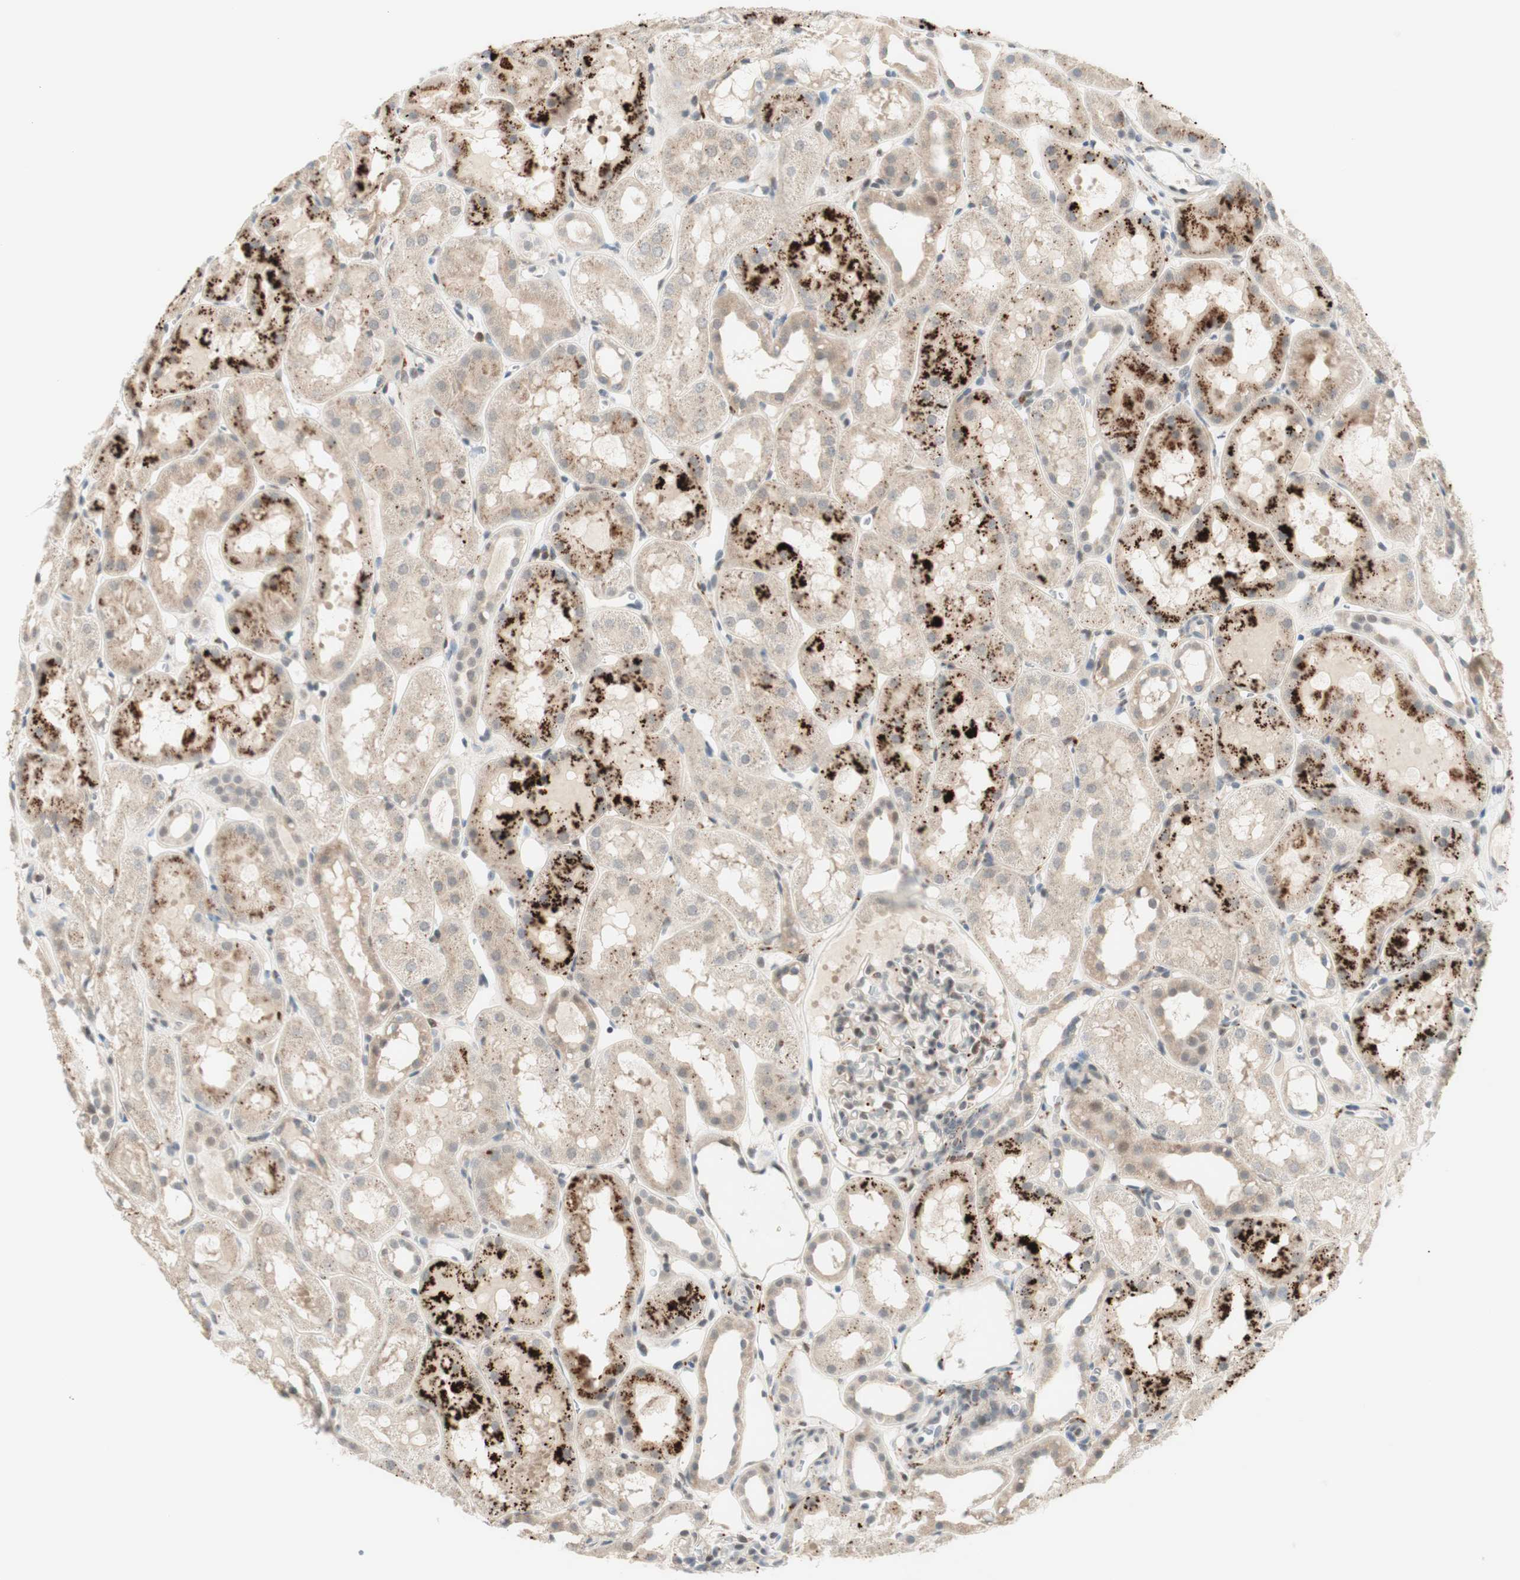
{"staining": {"intensity": "weak", "quantity": "<25%", "location": "cytoplasmic/membranous"}, "tissue": "kidney", "cell_type": "Cells in glomeruli", "image_type": "normal", "snomed": [{"axis": "morphology", "description": "Normal tissue, NOS"}, {"axis": "topography", "description": "Kidney"}, {"axis": "topography", "description": "Urinary bladder"}], "caption": "Histopathology image shows no protein expression in cells in glomeruli of benign kidney. (Brightfield microscopy of DAB immunohistochemistry (IHC) at high magnification).", "gene": "GAPT", "patient": {"sex": "male", "age": 16}}